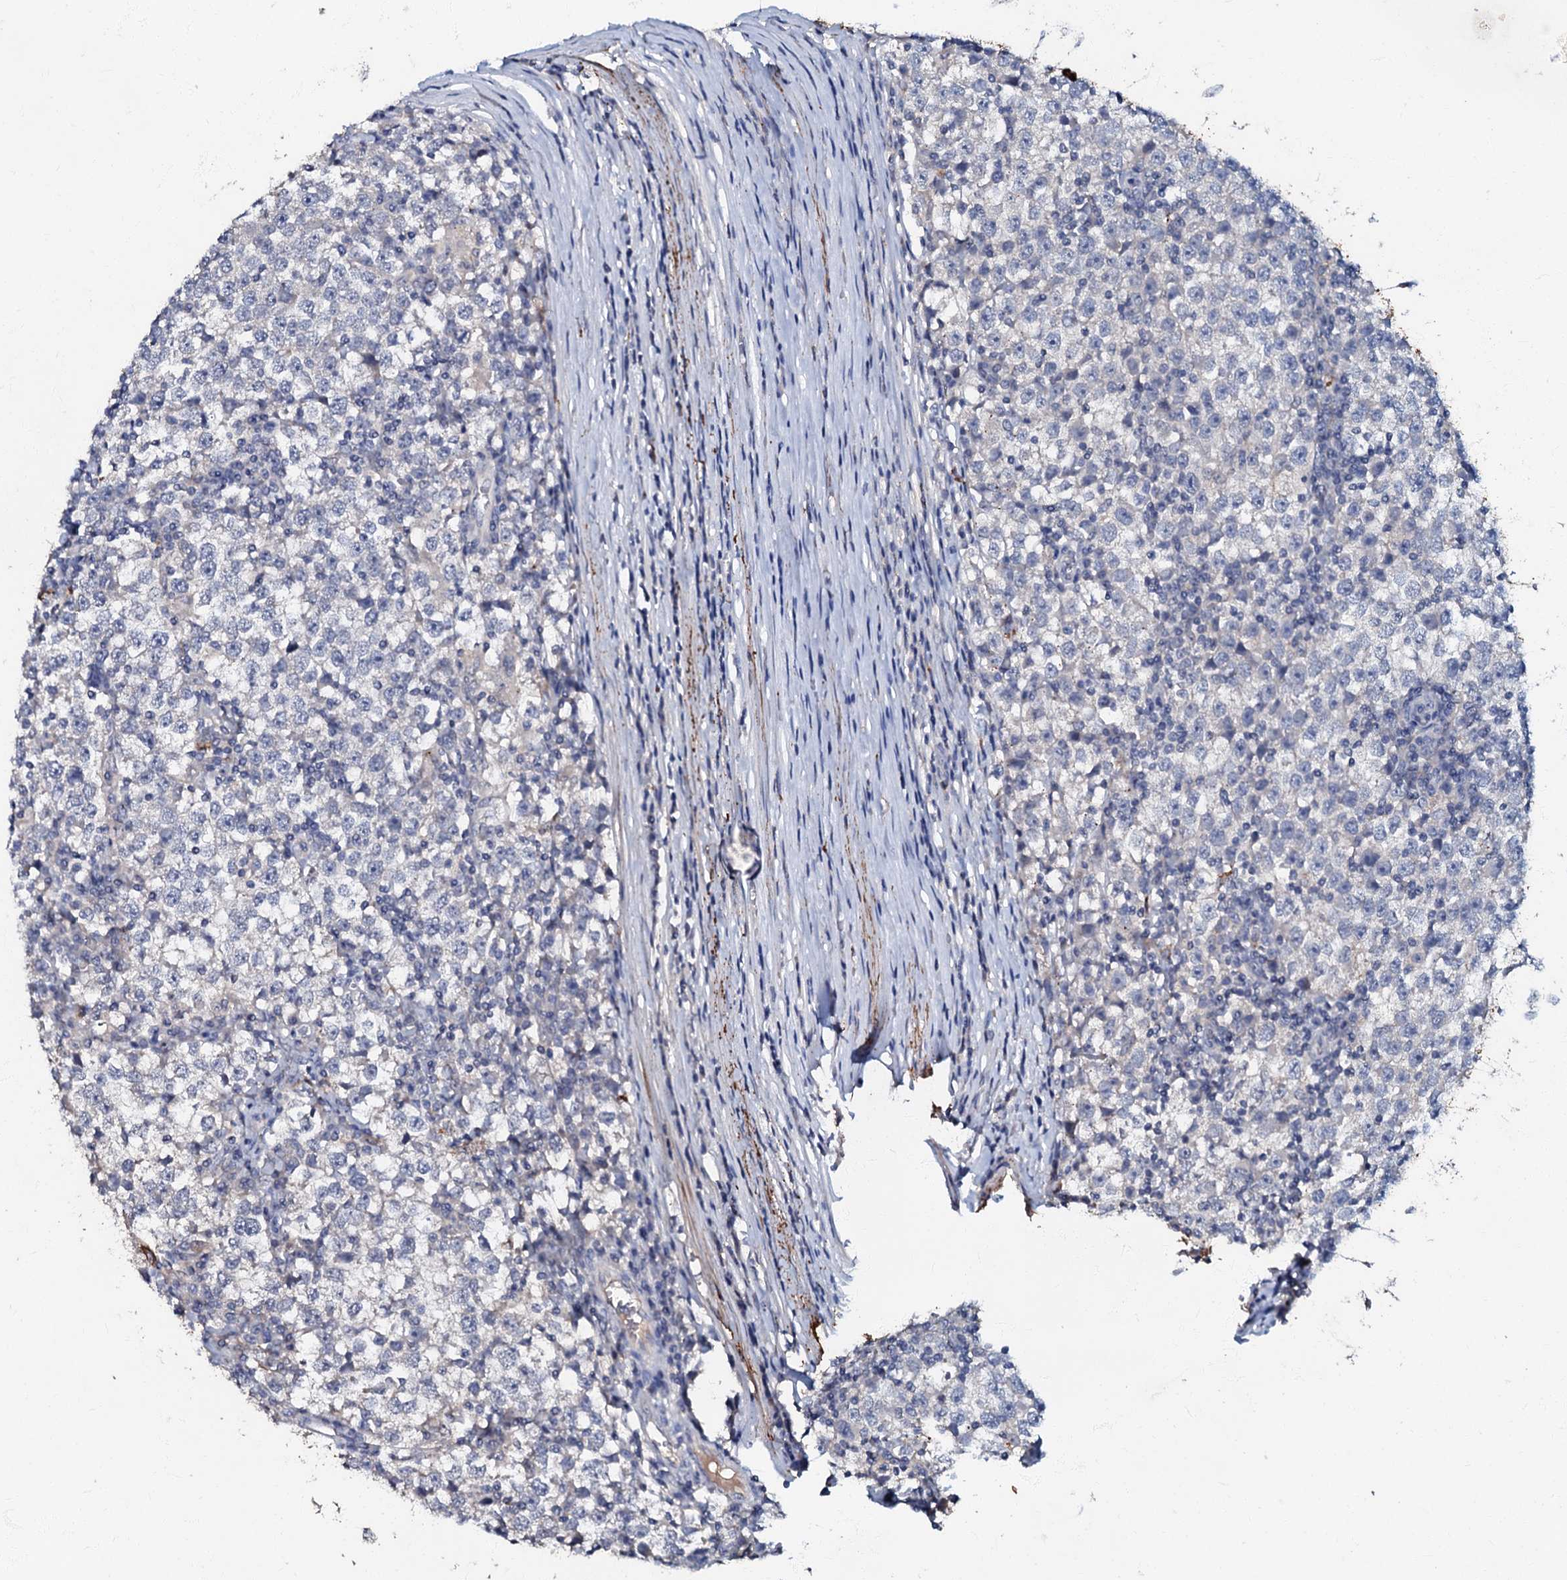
{"staining": {"intensity": "negative", "quantity": "none", "location": "none"}, "tissue": "testis cancer", "cell_type": "Tumor cells", "image_type": "cancer", "snomed": [{"axis": "morphology", "description": "Seminoma, NOS"}, {"axis": "topography", "description": "Testis"}], "caption": "DAB immunohistochemical staining of testis cancer (seminoma) demonstrates no significant staining in tumor cells.", "gene": "MANSC4", "patient": {"sex": "male", "age": 65}}